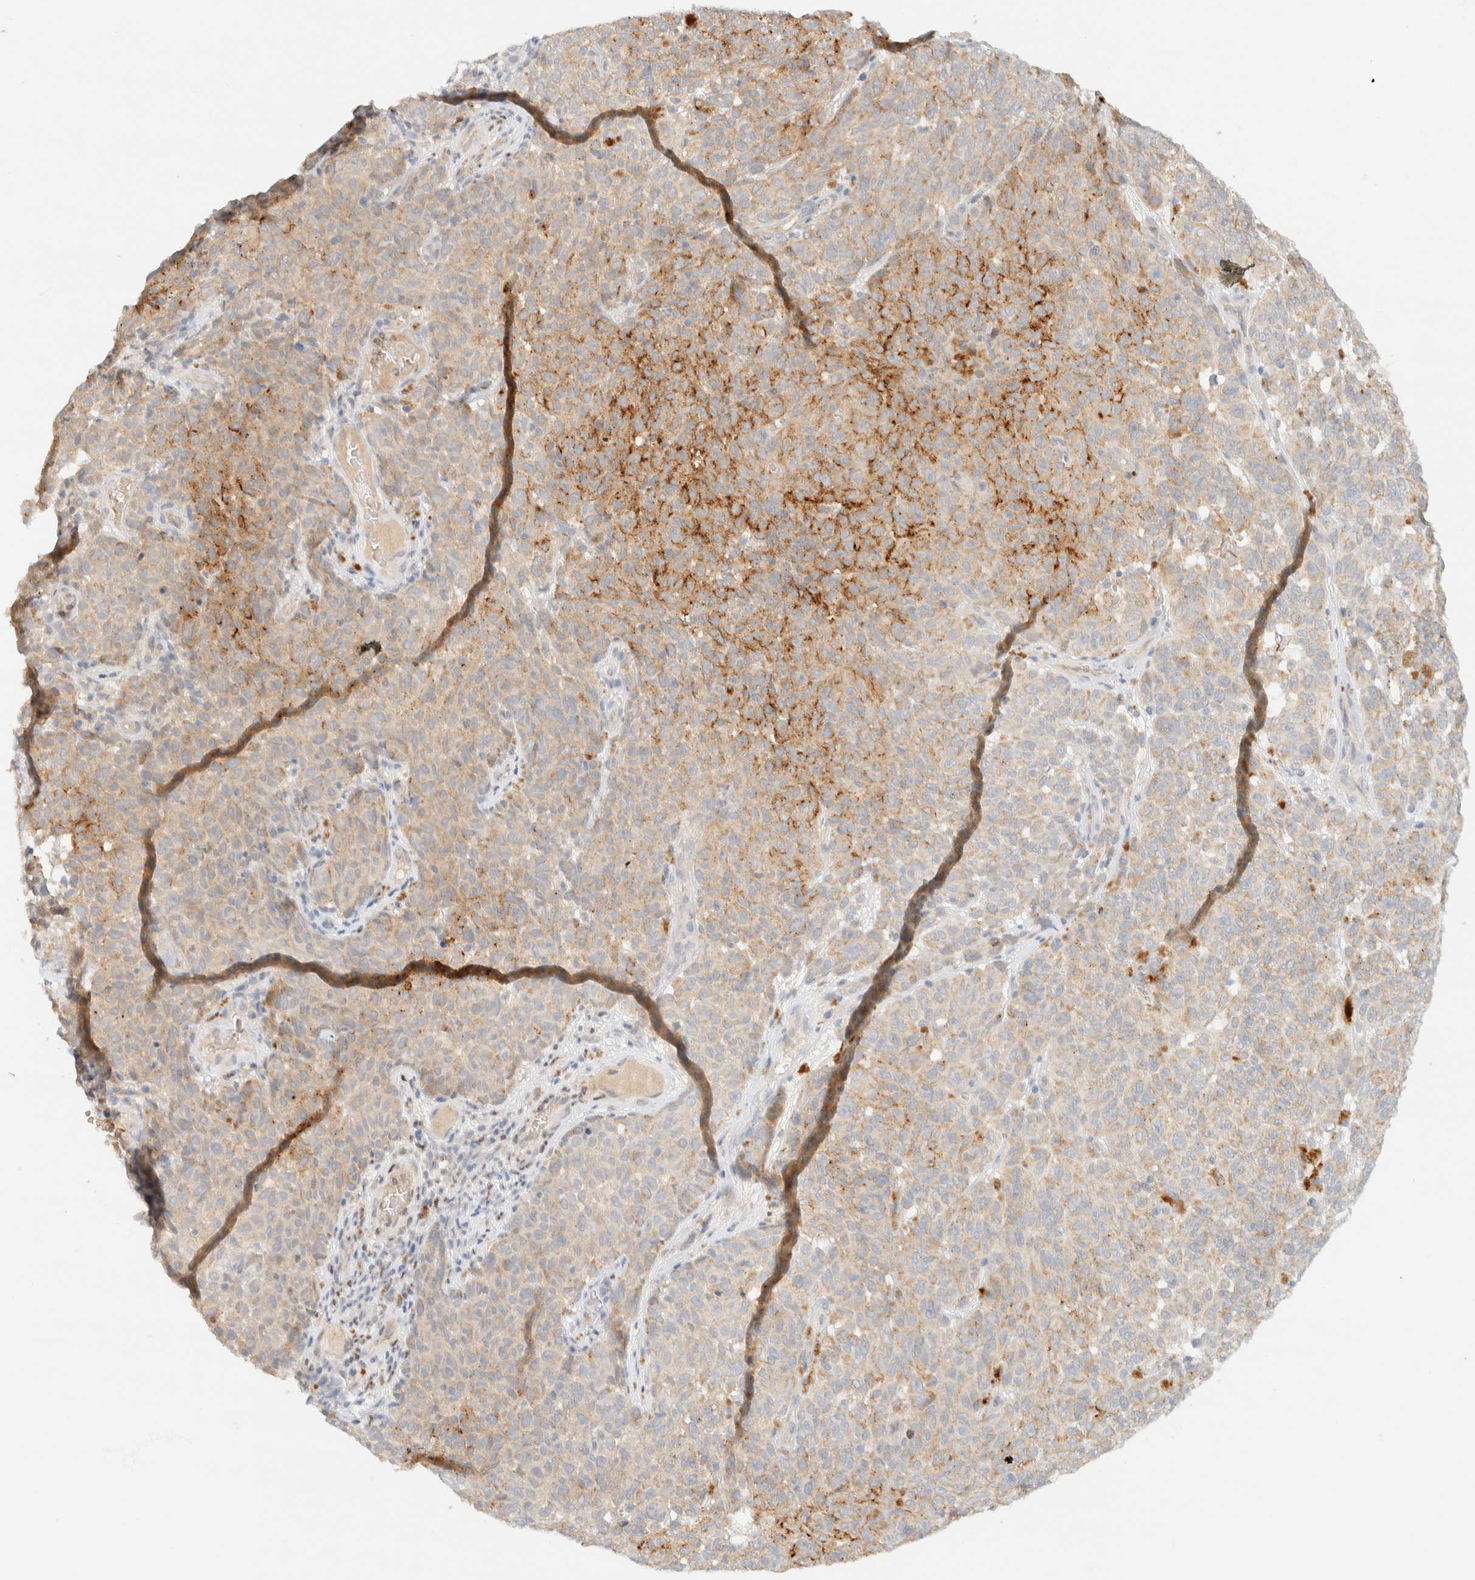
{"staining": {"intensity": "weak", "quantity": ">75%", "location": "cytoplasmic/membranous"}, "tissue": "melanoma", "cell_type": "Tumor cells", "image_type": "cancer", "snomed": [{"axis": "morphology", "description": "Malignant melanoma, NOS"}, {"axis": "topography", "description": "Skin"}], "caption": "This image exhibits immunohistochemistry (IHC) staining of human malignant melanoma, with low weak cytoplasmic/membranous staining in about >75% of tumor cells.", "gene": "TNK1", "patient": {"sex": "female", "age": 82}}